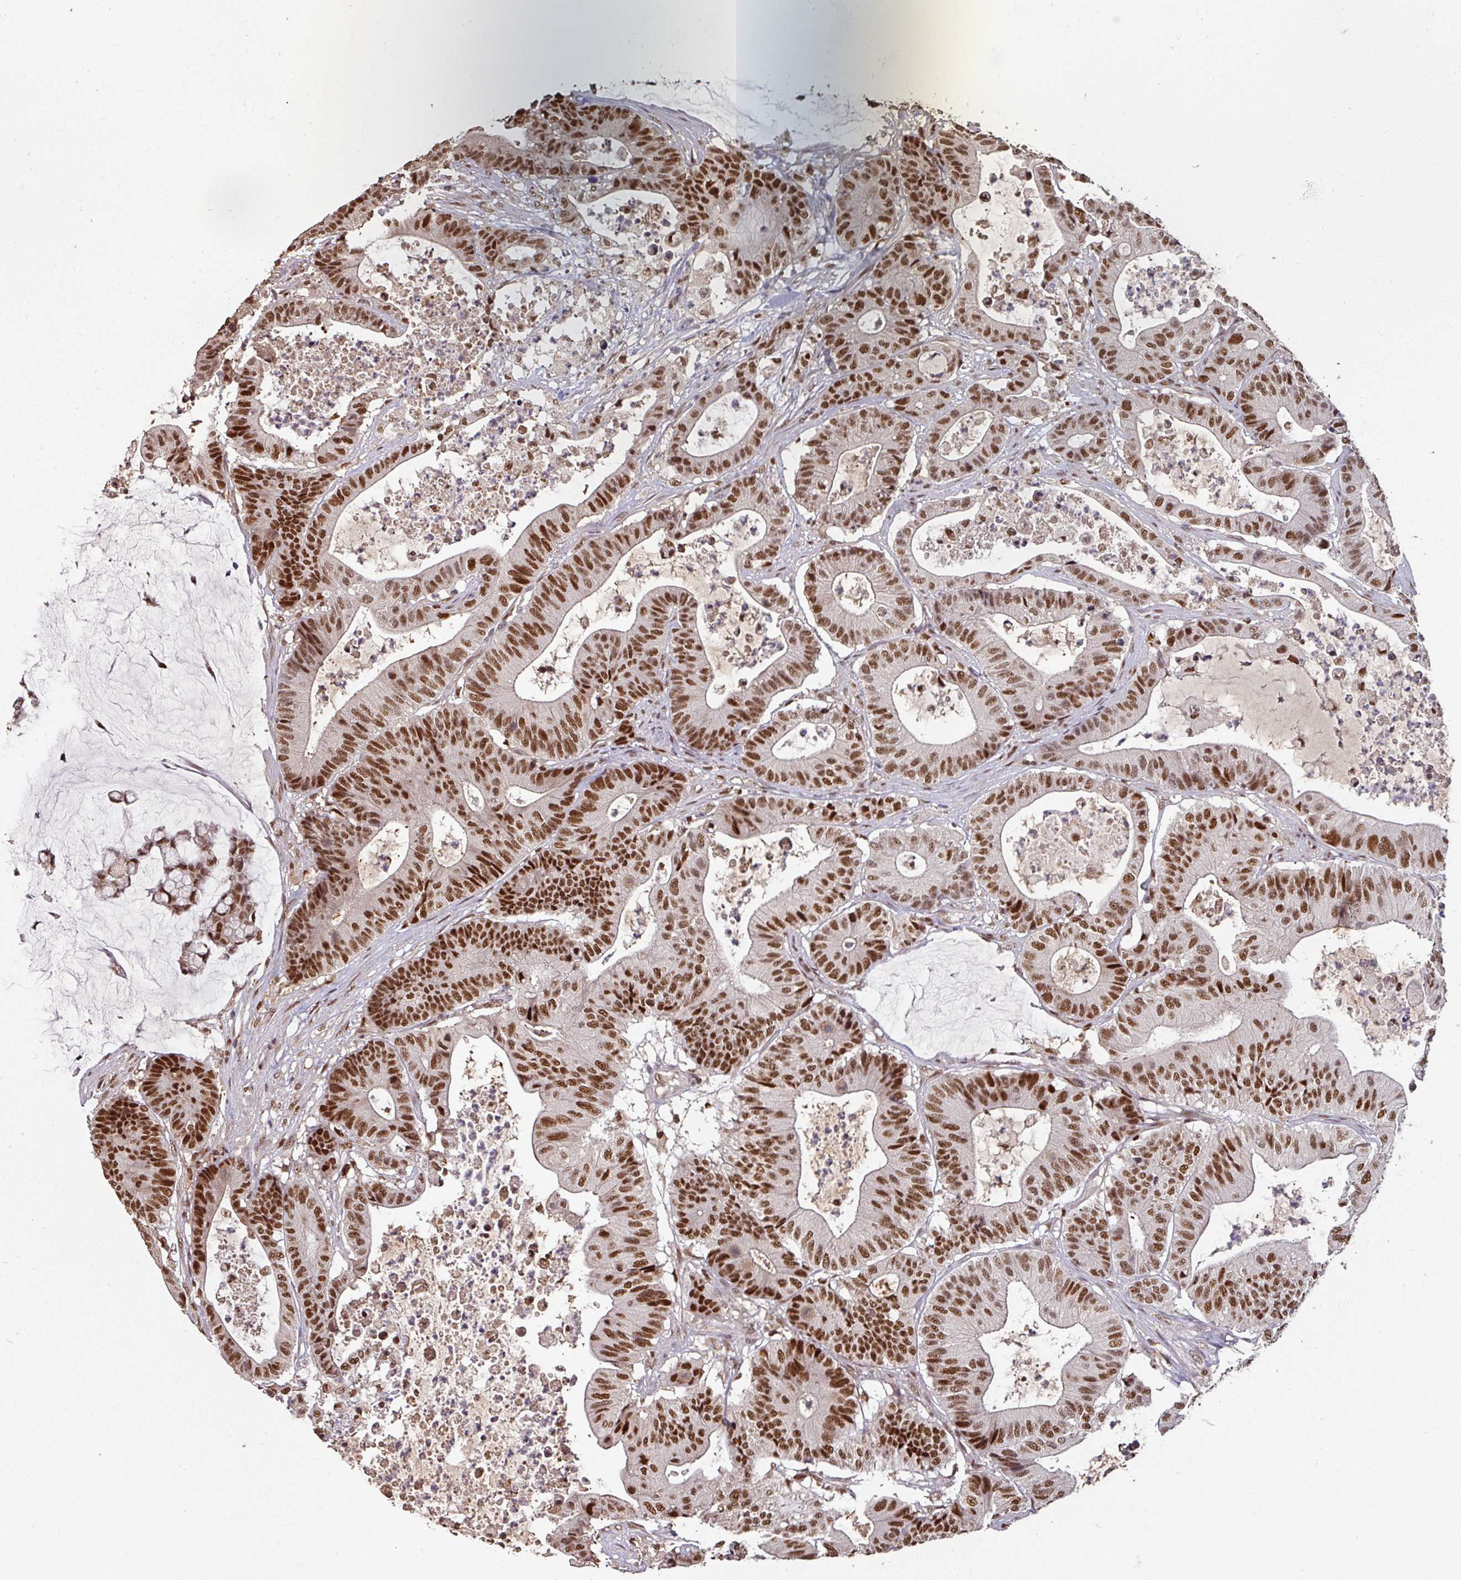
{"staining": {"intensity": "strong", "quantity": ">75%", "location": "nuclear"}, "tissue": "colorectal cancer", "cell_type": "Tumor cells", "image_type": "cancer", "snomed": [{"axis": "morphology", "description": "Adenocarcinoma, NOS"}, {"axis": "topography", "description": "Colon"}], "caption": "This photomicrograph displays IHC staining of human colorectal cancer (adenocarcinoma), with high strong nuclear positivity in about >75% of tumor cells.", "gene": "POLD1", "patient": {"sex": "female", "age": 84}}